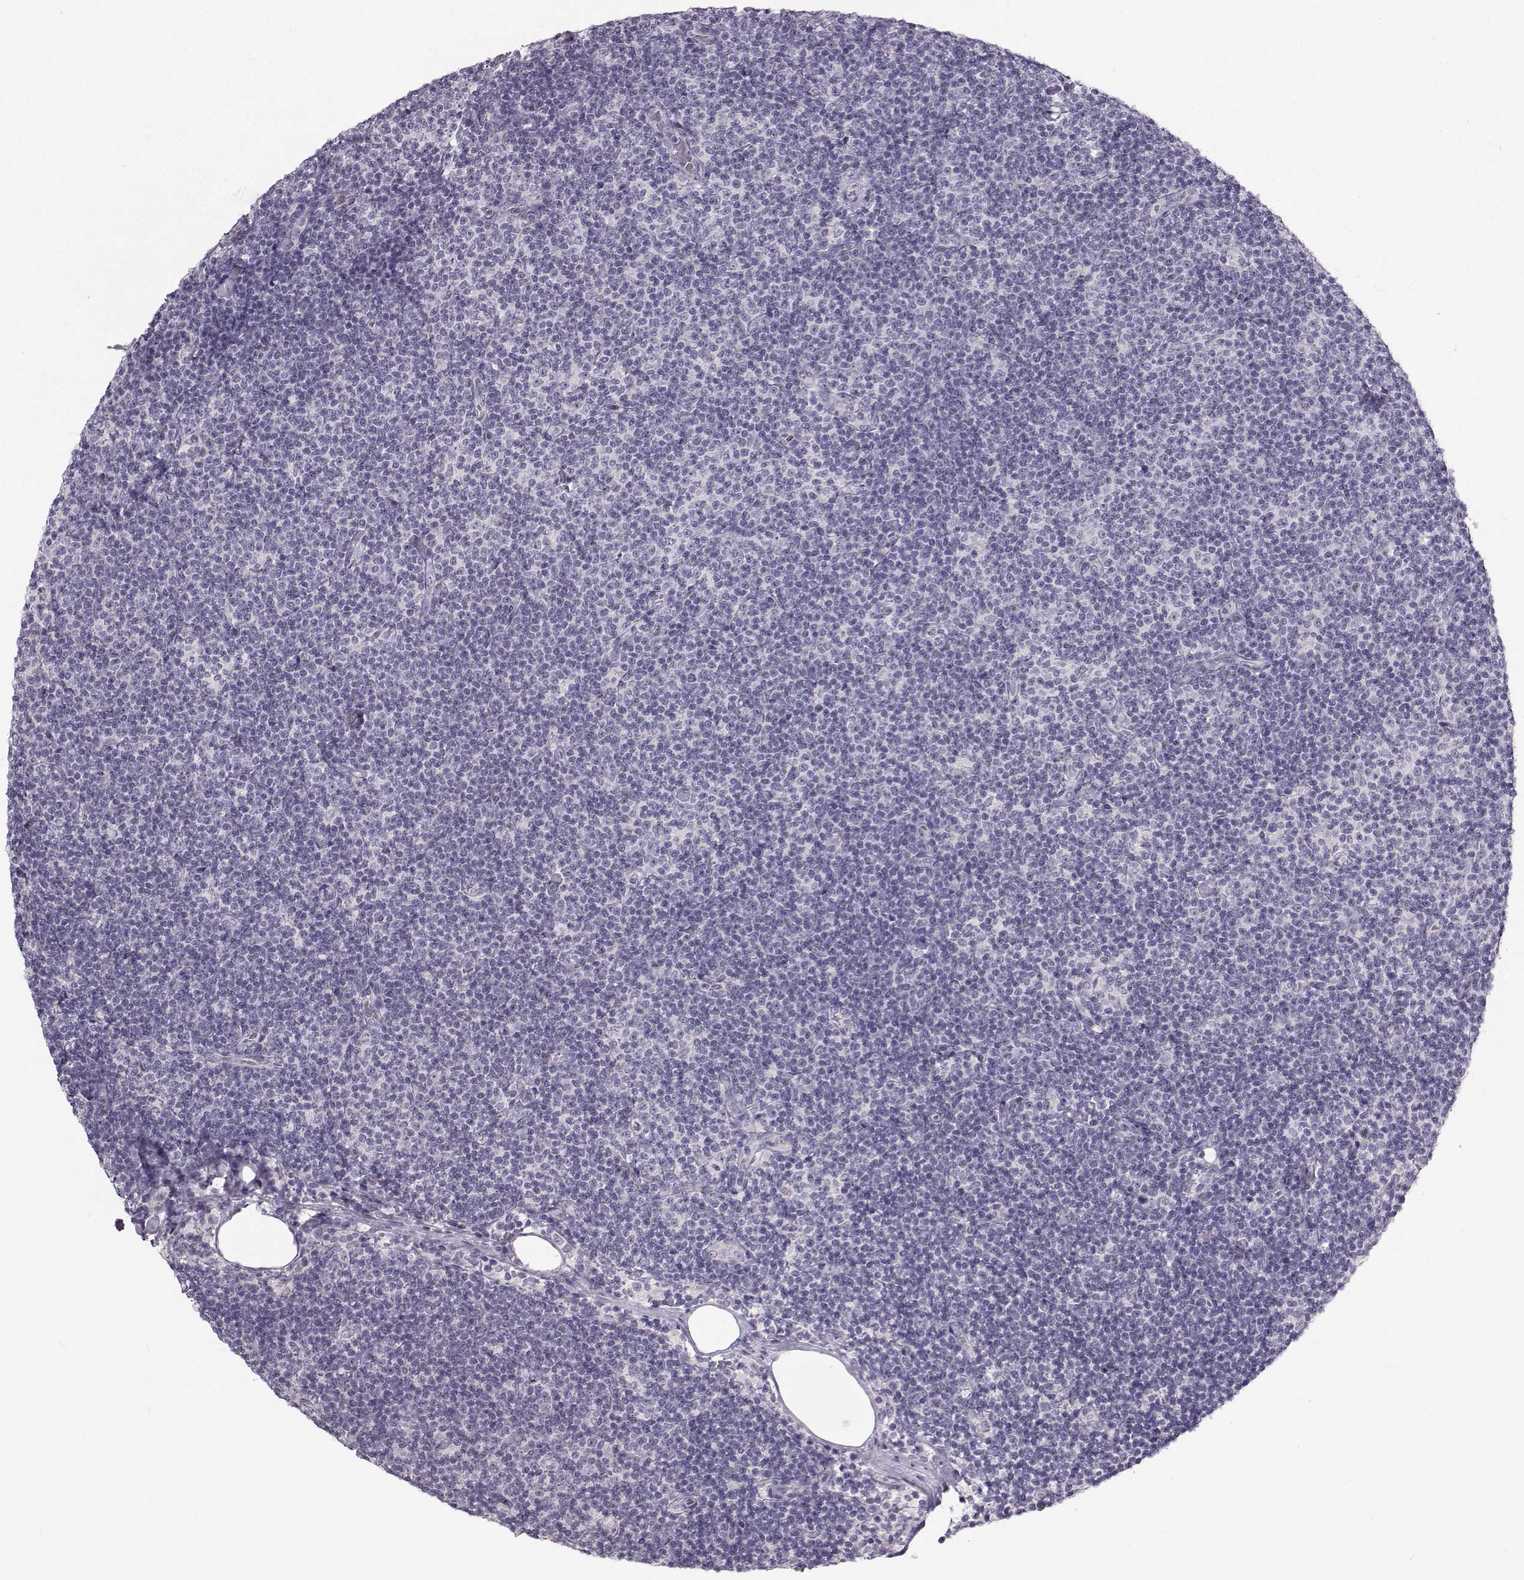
{"staining": {"intensity": "negative", "quantity": "none", "location": "none"}, "tissue": "lymphoma", "cell_type": "Tumor cells", "image_type": "cancer", "snomed": [{"axis": "morphology", "description": "Malignant lymphoma, non-Hodgkin's type, Low grade"}, {"axis": "topography", "description": "Lymph node"}], "caption": "High power microscopy micrograph of an immunohistochemistry (IHC) photomicrograph of malignant lymphoma, non-Hodgkin's type (low-grade), revealing no significant expression in tumor cells.", "gene": "OIP5", "patient": {"sex": "male", "age": 81}}